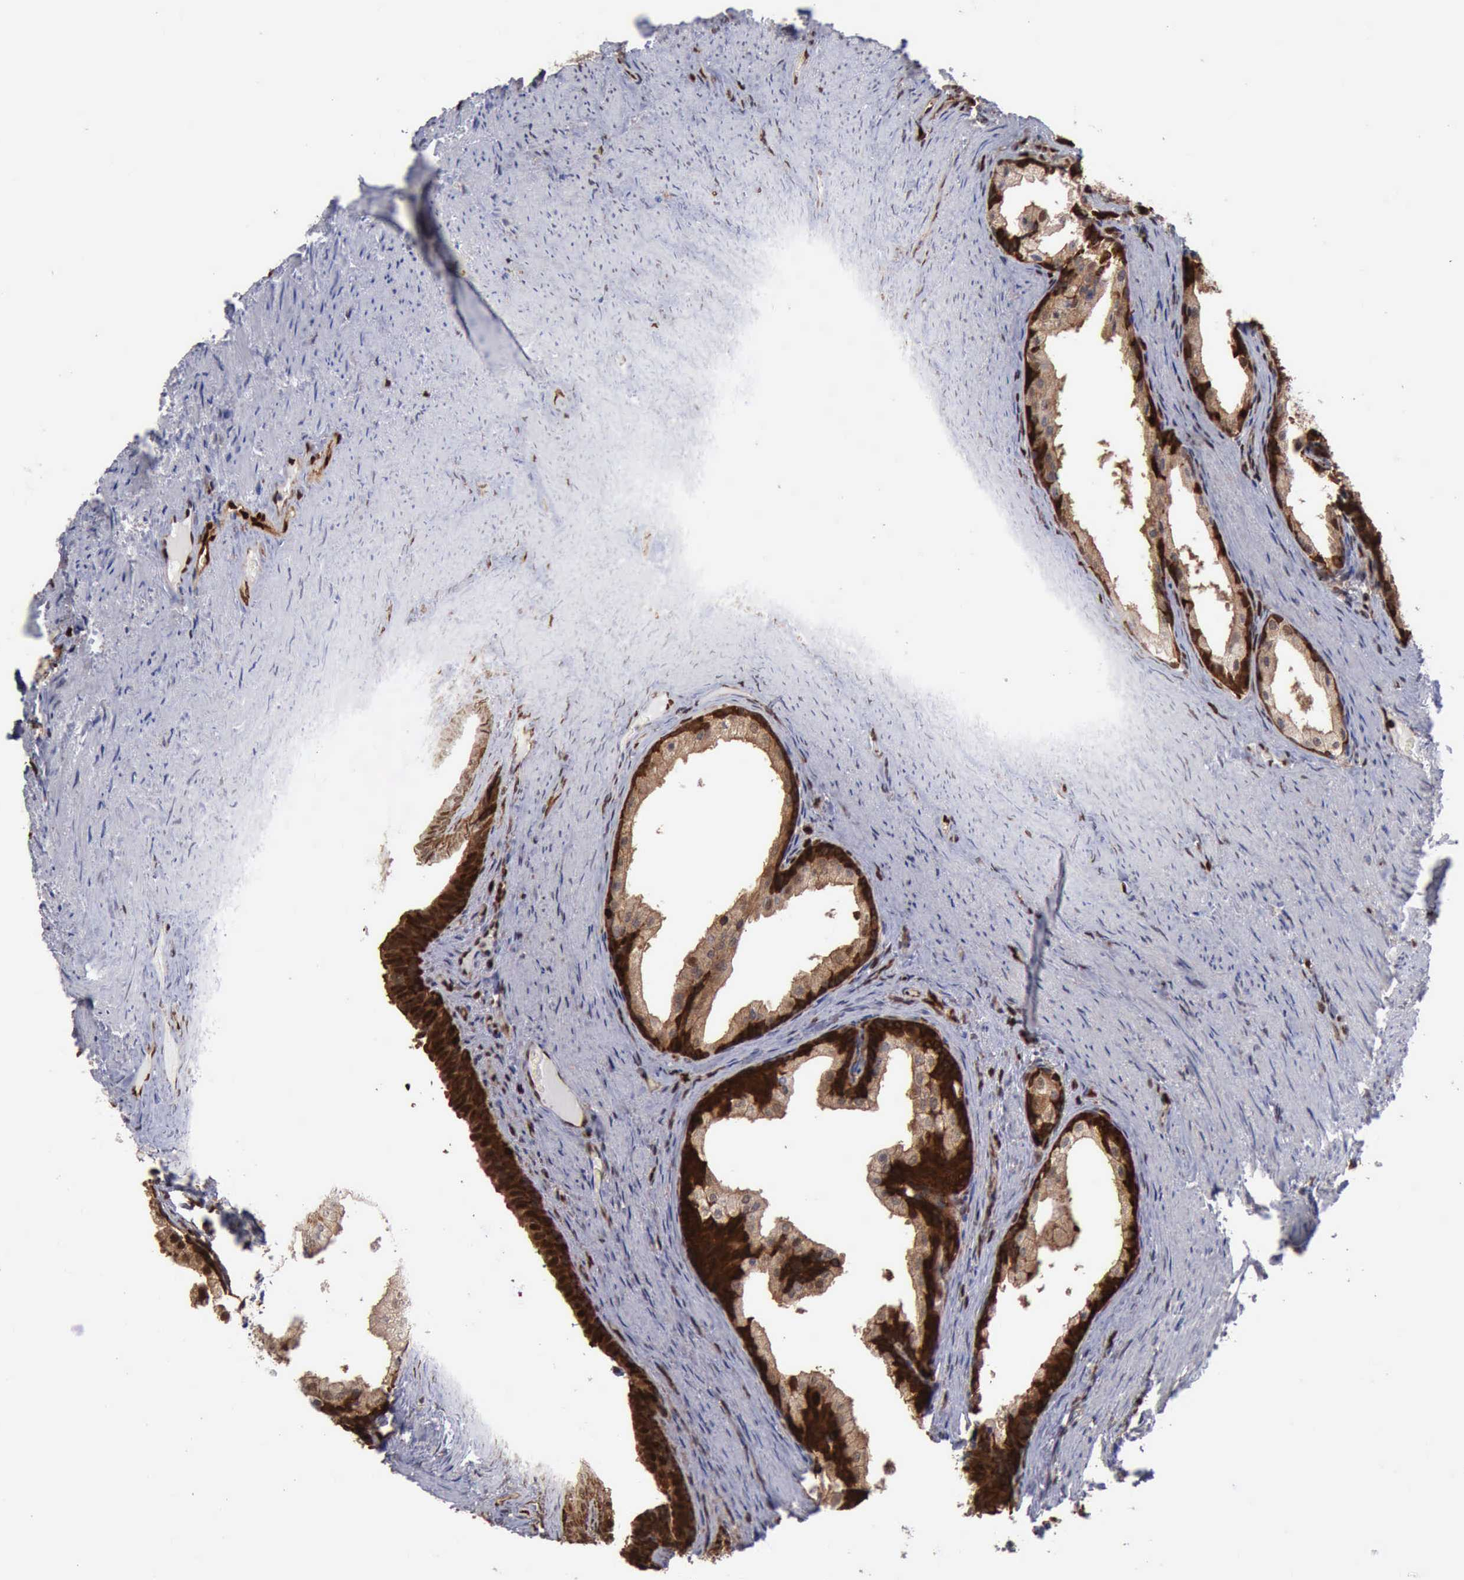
{"staining": {"intensity": "strong", "quantity": ">75%", "location": "cytoplasmic/membranous,nuclear"}, "tissue": "prostate cancer", "cell_type": "Tumor cells", "image_type": "cancer", "snomed": [{"axis": "morphology", "description": "Adenocarcinoma, Medium grade"}, {"axis": "topography", "description": "Prostate"}], "caption": "Prostate adenocarcinoma (medium-grade) stained with IHC reveals strong cytoplasmic/membranous and nuclear staining in approximately >75% of tumor cells.", "gene": "PDCD4", "patient": {"sex": "male", "age": 60}}